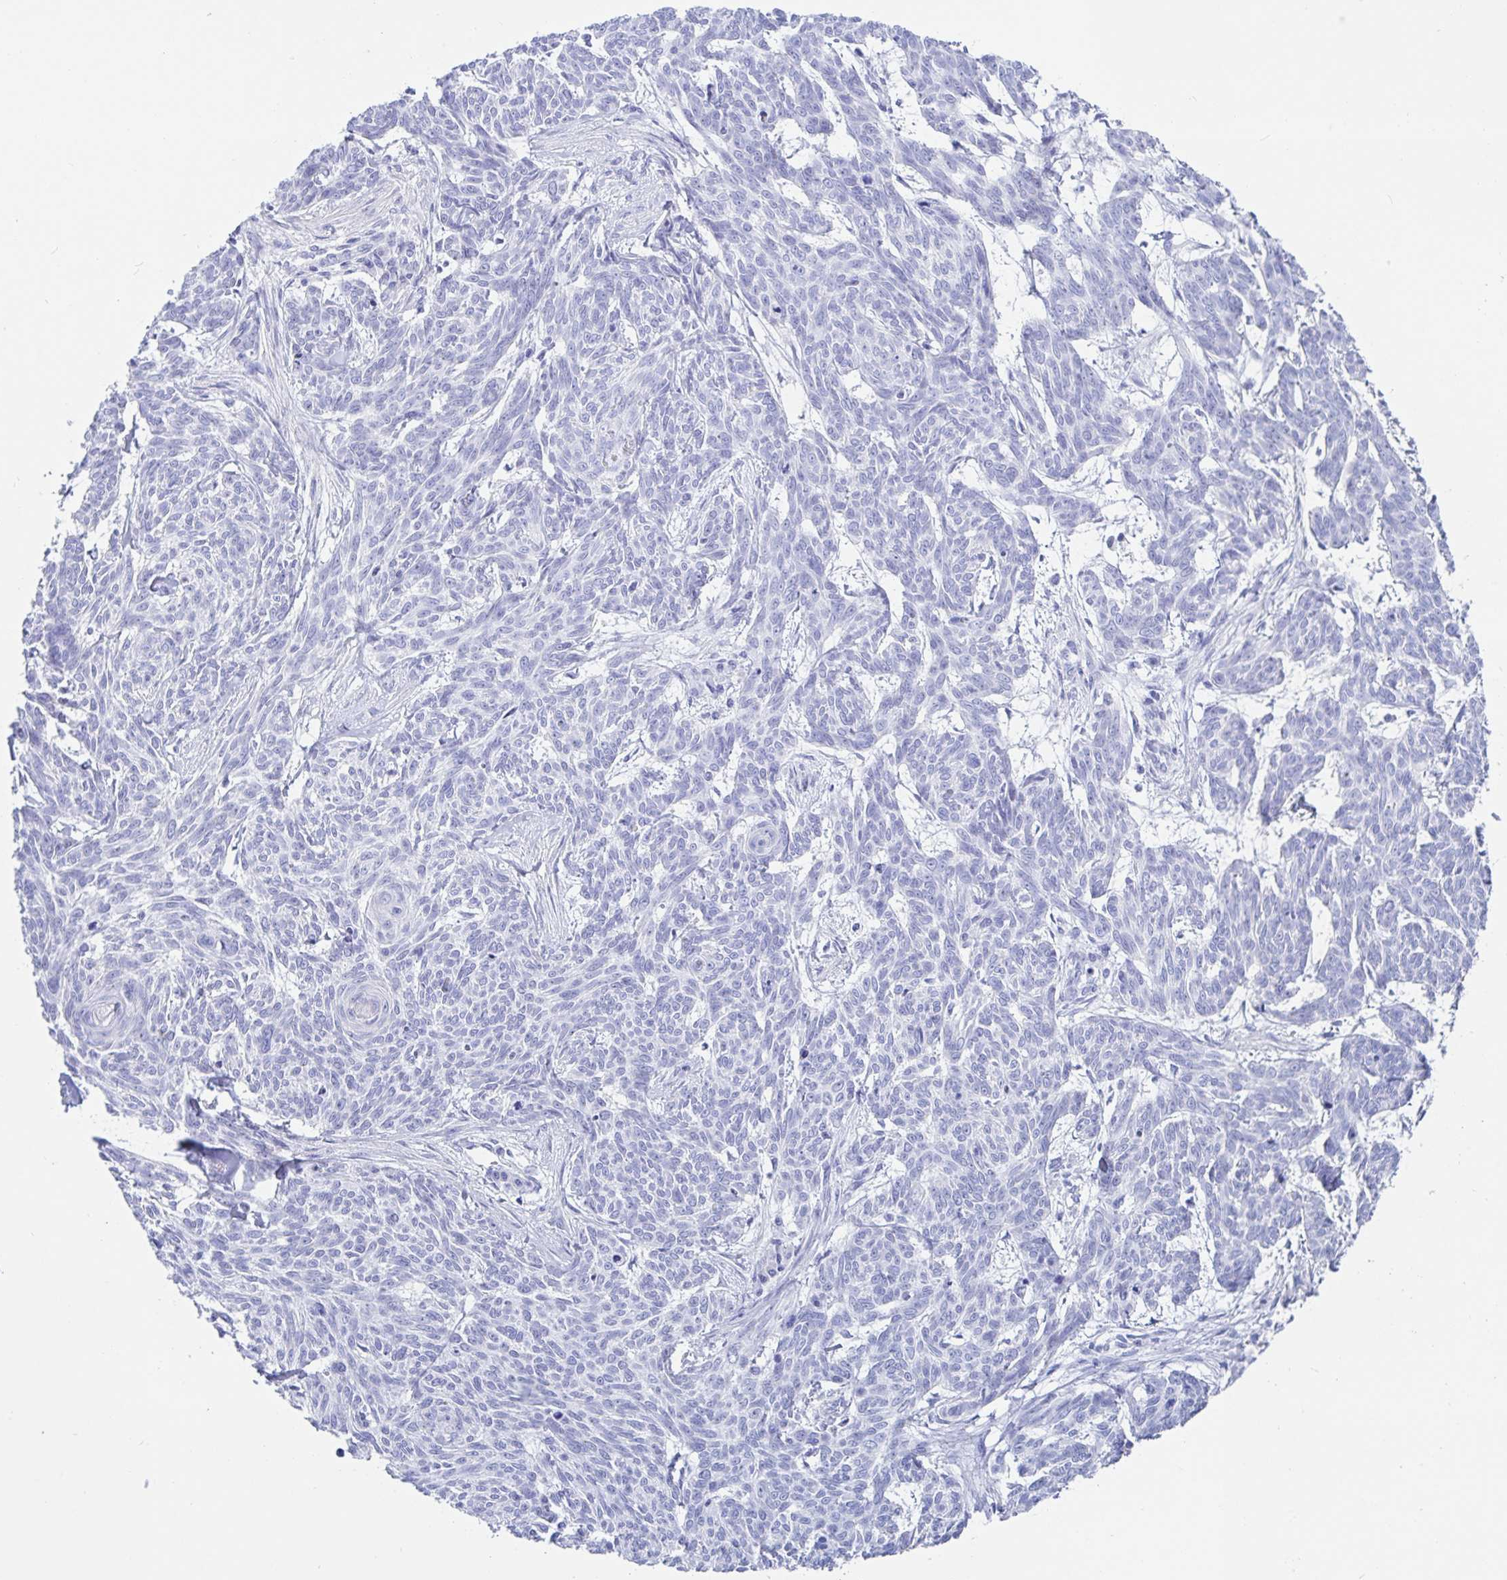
{"staining": {"intensity": "negative", "quantity": "none", "location": "none"}, "tissue": "skin cancer", "cell_type": "Tumor cells", "image_type": "cancer", "snomed": [{"axis": "morphology", "description": "Basal cell carcinoma"}, {"axis": "topography", "description": "Skin"}], "caption": "There is no significant expression in tumor cells of basal cell carcinoma (skin). (DAB (3,3'-diaminobenzidine) immunohistochemistry (IHC), high magnification).", "gene": "KCNH6", "patient": {"sex": "female", "age": 93}}